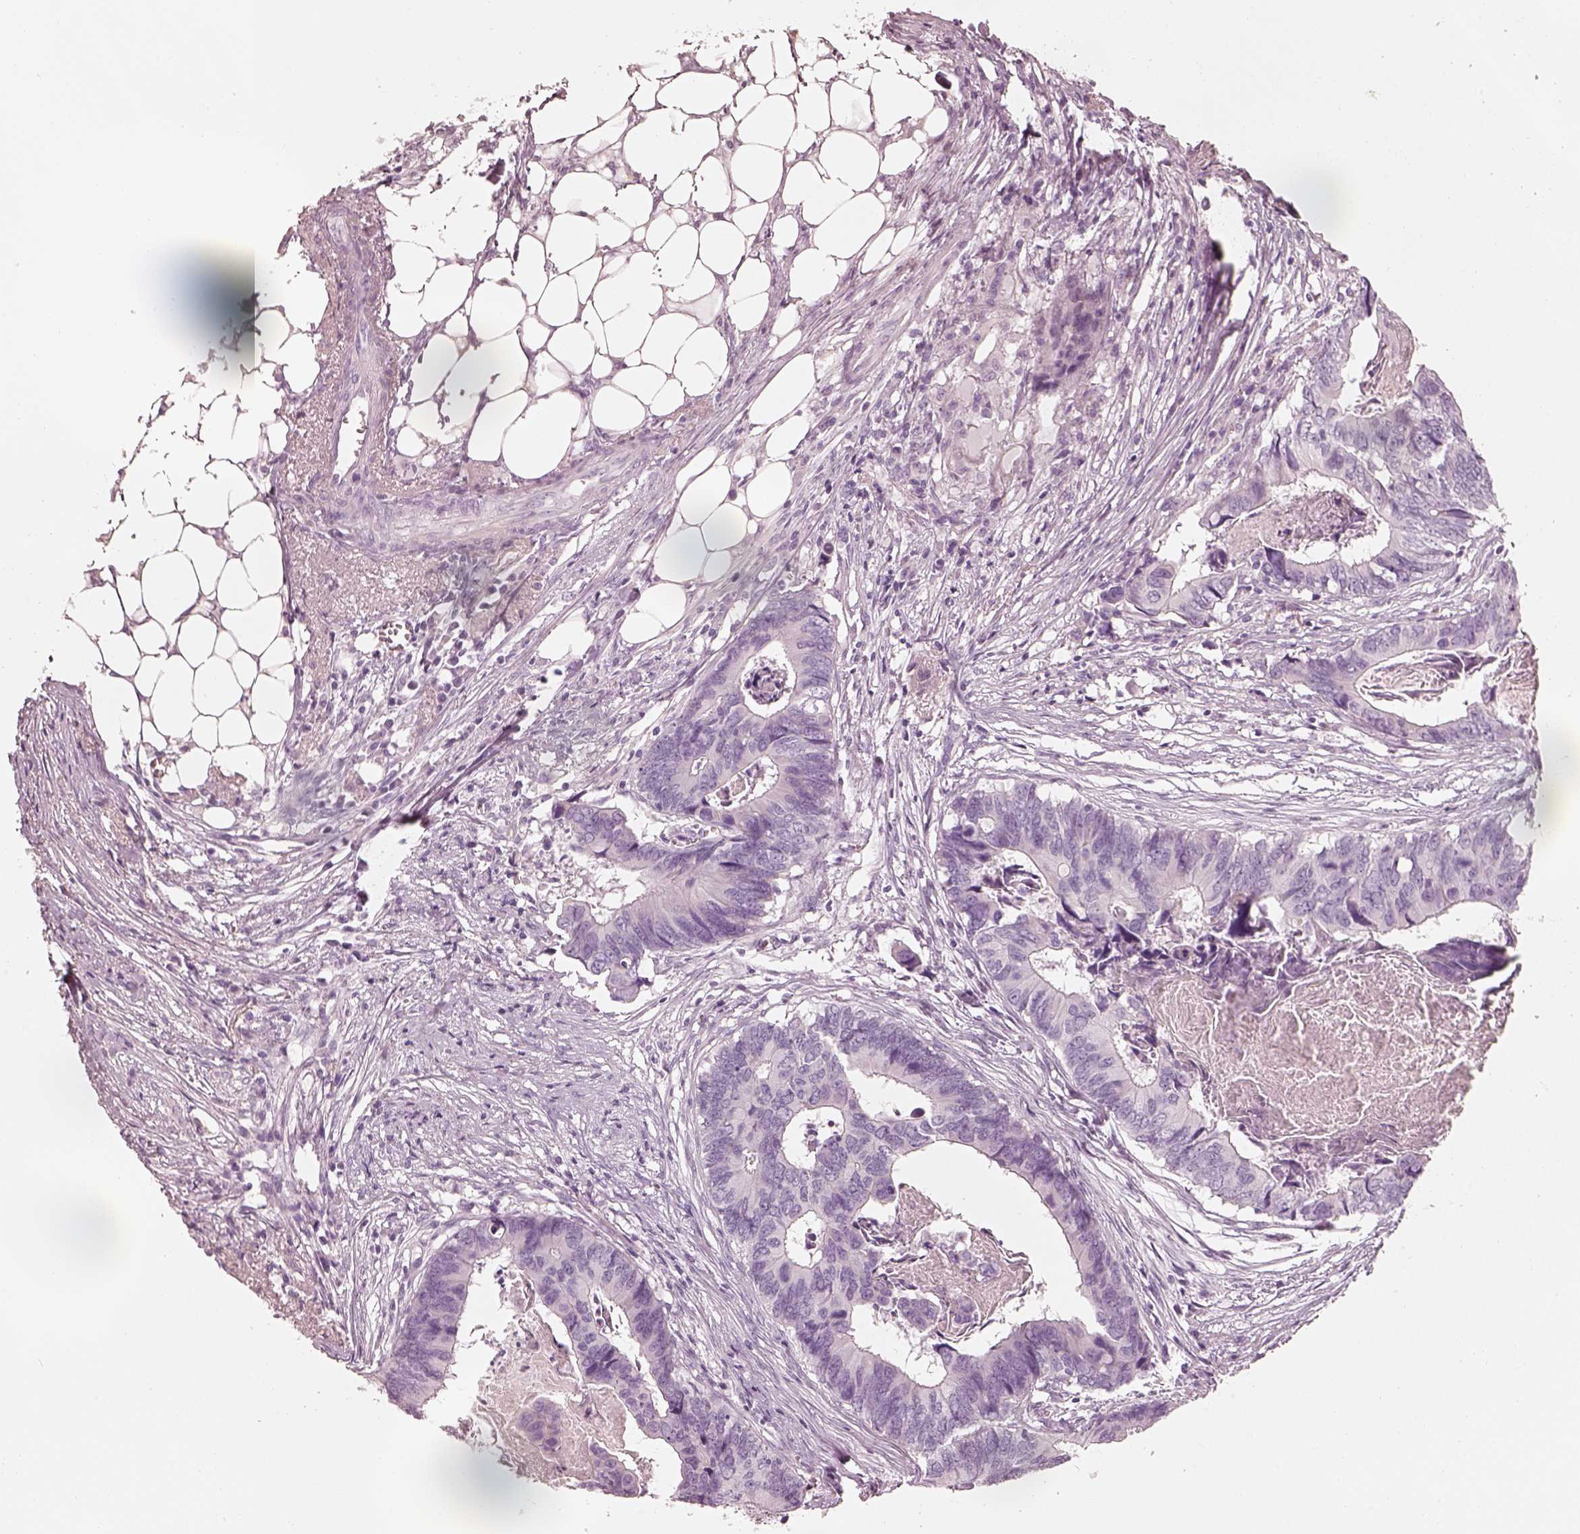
{"staining": {"intensity": "negative", "quantity": "none", "location": "none"}, "tissue": "colorectal cancer", "cell_type": "Tumor cells", "image_type": "cancer", "snomed": [{"axis": "morphology", "description": "Adenocarcinoma, NOS"}, {"axis": "topography", "description": "Colon"}], "caption": "Adenocarcinoma (colorectal) stained for a protein using immunohistochemistry (IHC) reveals no positivity tumor cells.", "gene": "R3HDML", "patient": {"sex": "female", "age": 82}}